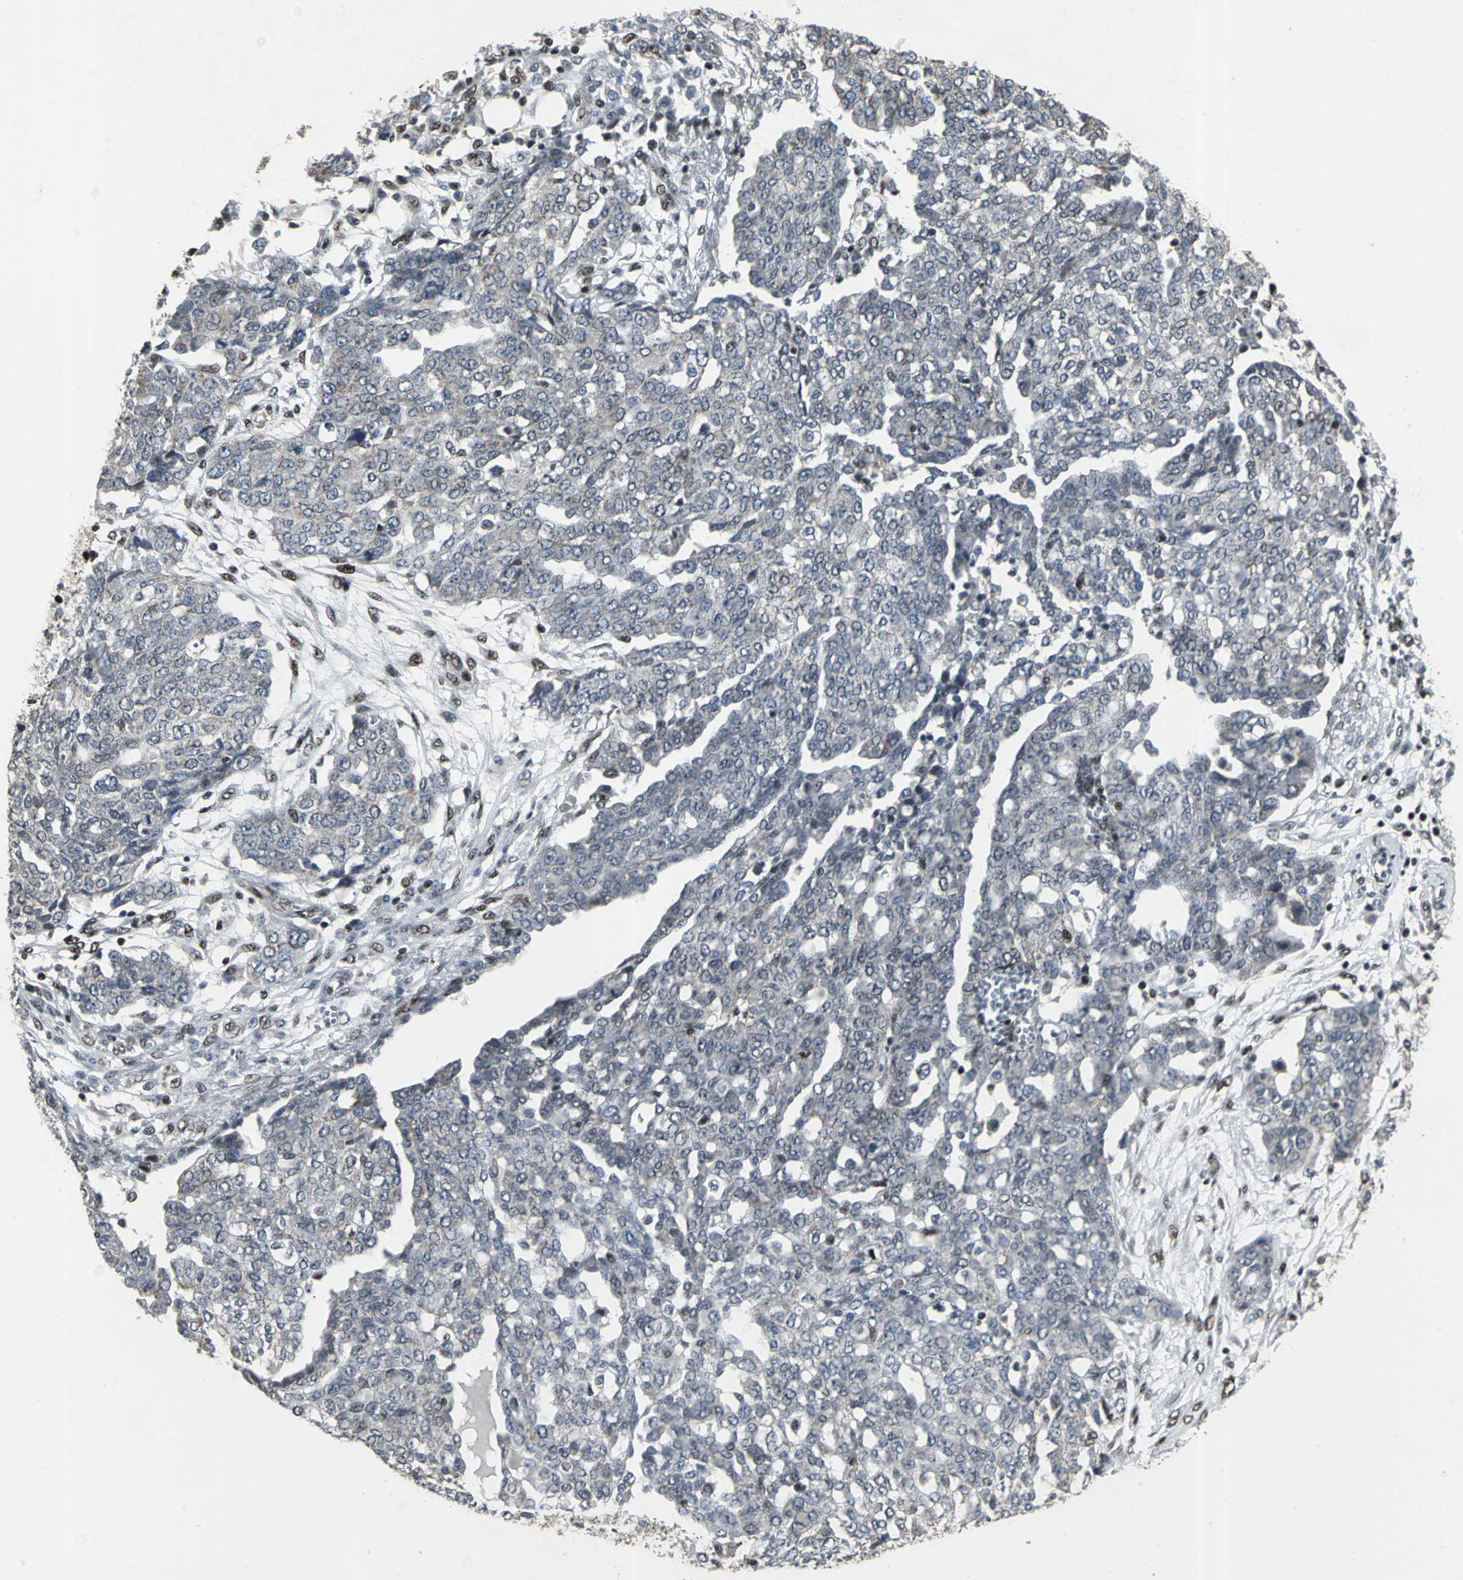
{"staining": {"intensity": "weak", "quantity": "<25%", "location": "nuclear"}, "tissue": "ovarian cancer", "cell_type": "Tumor cells", "image_type": "cancer", "snomed": [{"axis": "morphology", "description": "Cystadenocarcinoma, serous, NOS"}, {"axis": "topography", "description": "Soft tissue"}, {"axis": "topography", "description": "Ovary"}], "caption": "Protein analysis of ovarian cancer shows no significant positivity in tumor cells. (DAB IHC with hematoxylin counter stain).", "gene": "SRF", "patient": {"sex": "female", "age": 57}}